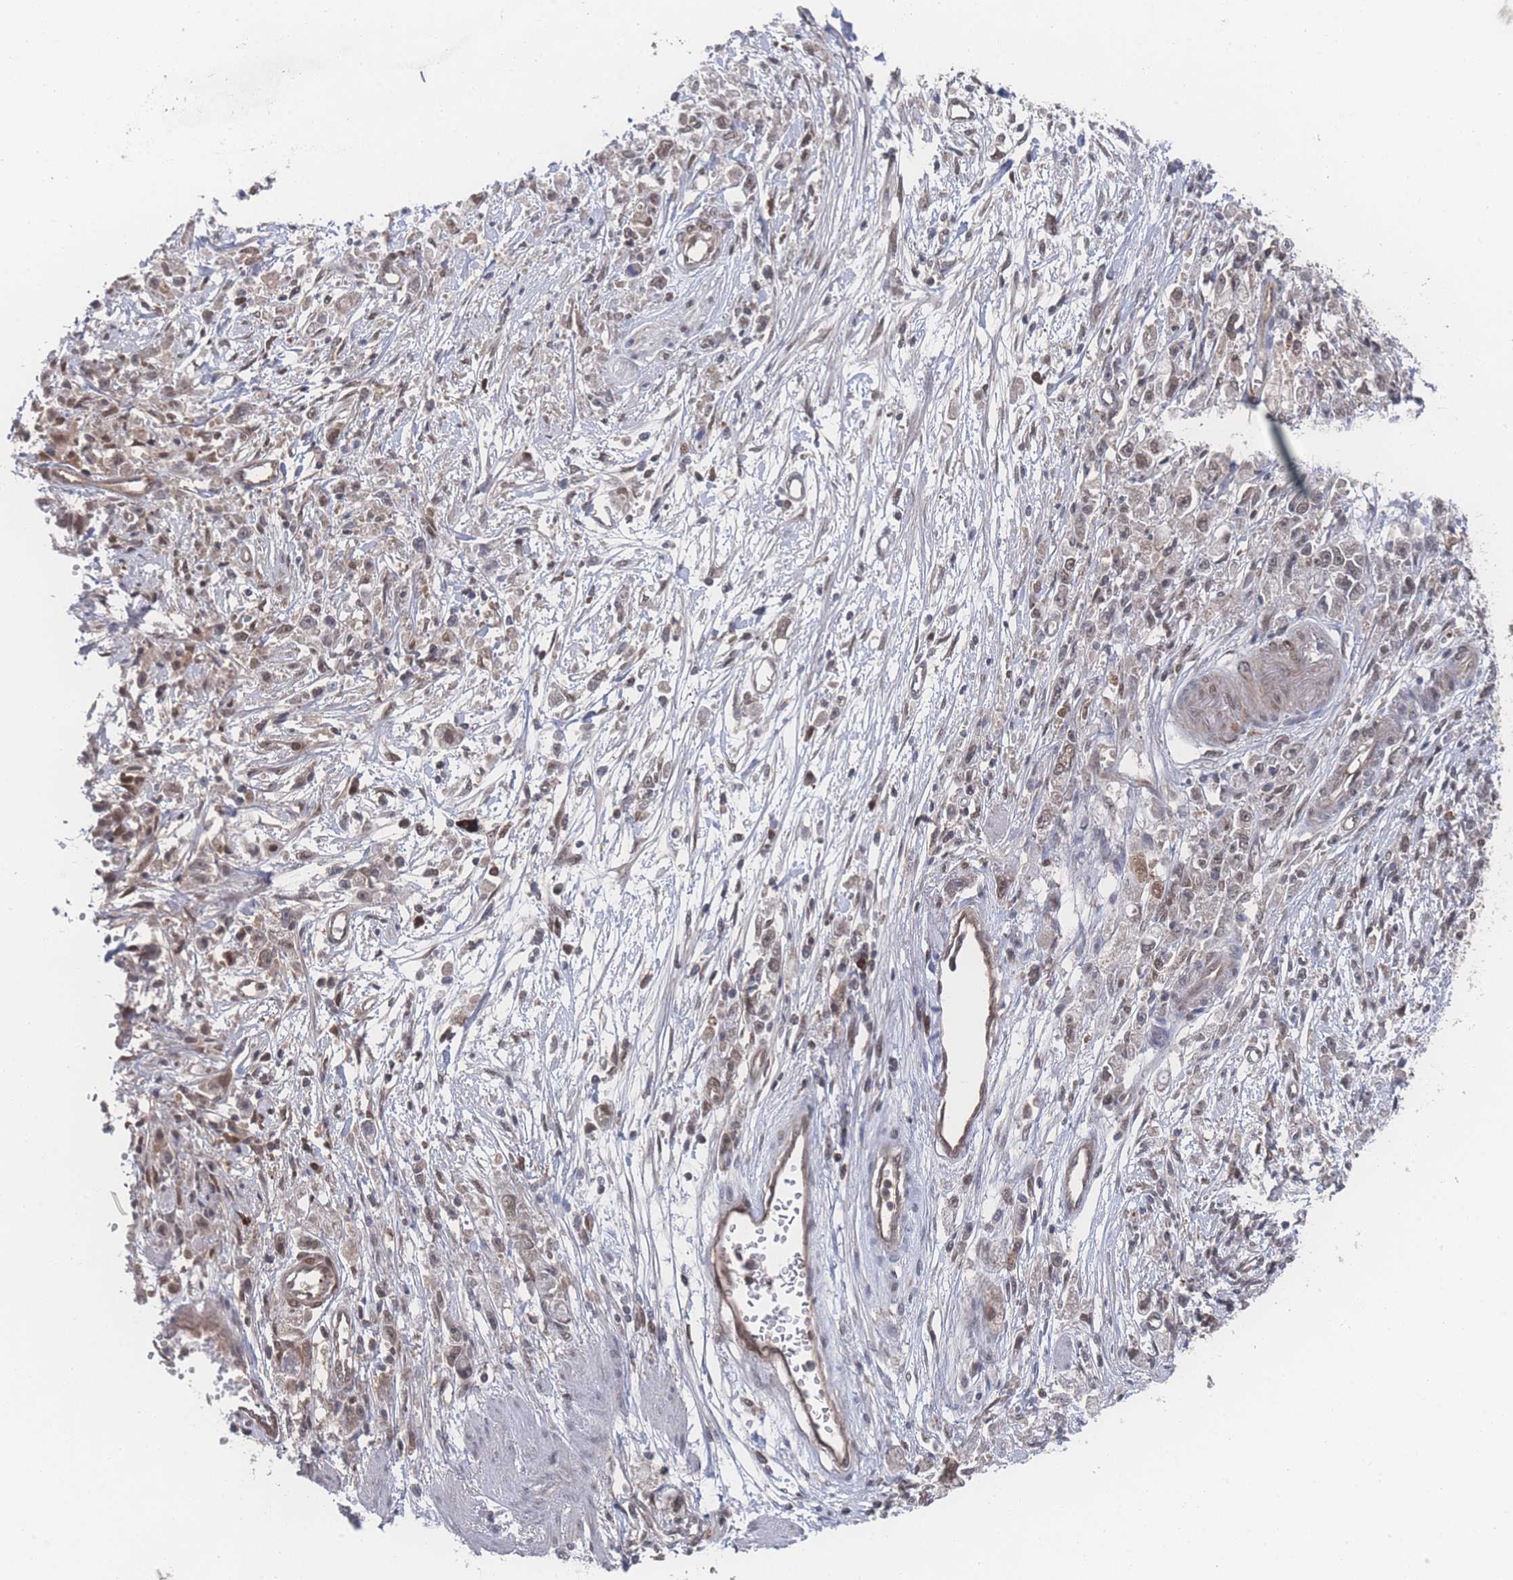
{"staining": {"intensity": "negative", "quantity": "none", "location": "none"}, "tissue": "stomach cancer", "cell_type": "Tumor cells", "image_type": "cancer", "snomed": [{"axis": "morphology", "description": "Adenocarcinoma, NOS"}, {"axis": "topography", "description": "Stomach"}], "caption": "Tumor cells show no significant expression in stomach cancer. Nuclei are stained in blue.", "gene": "PSMA1", "patient": {"sex": "female", "age": 59}}